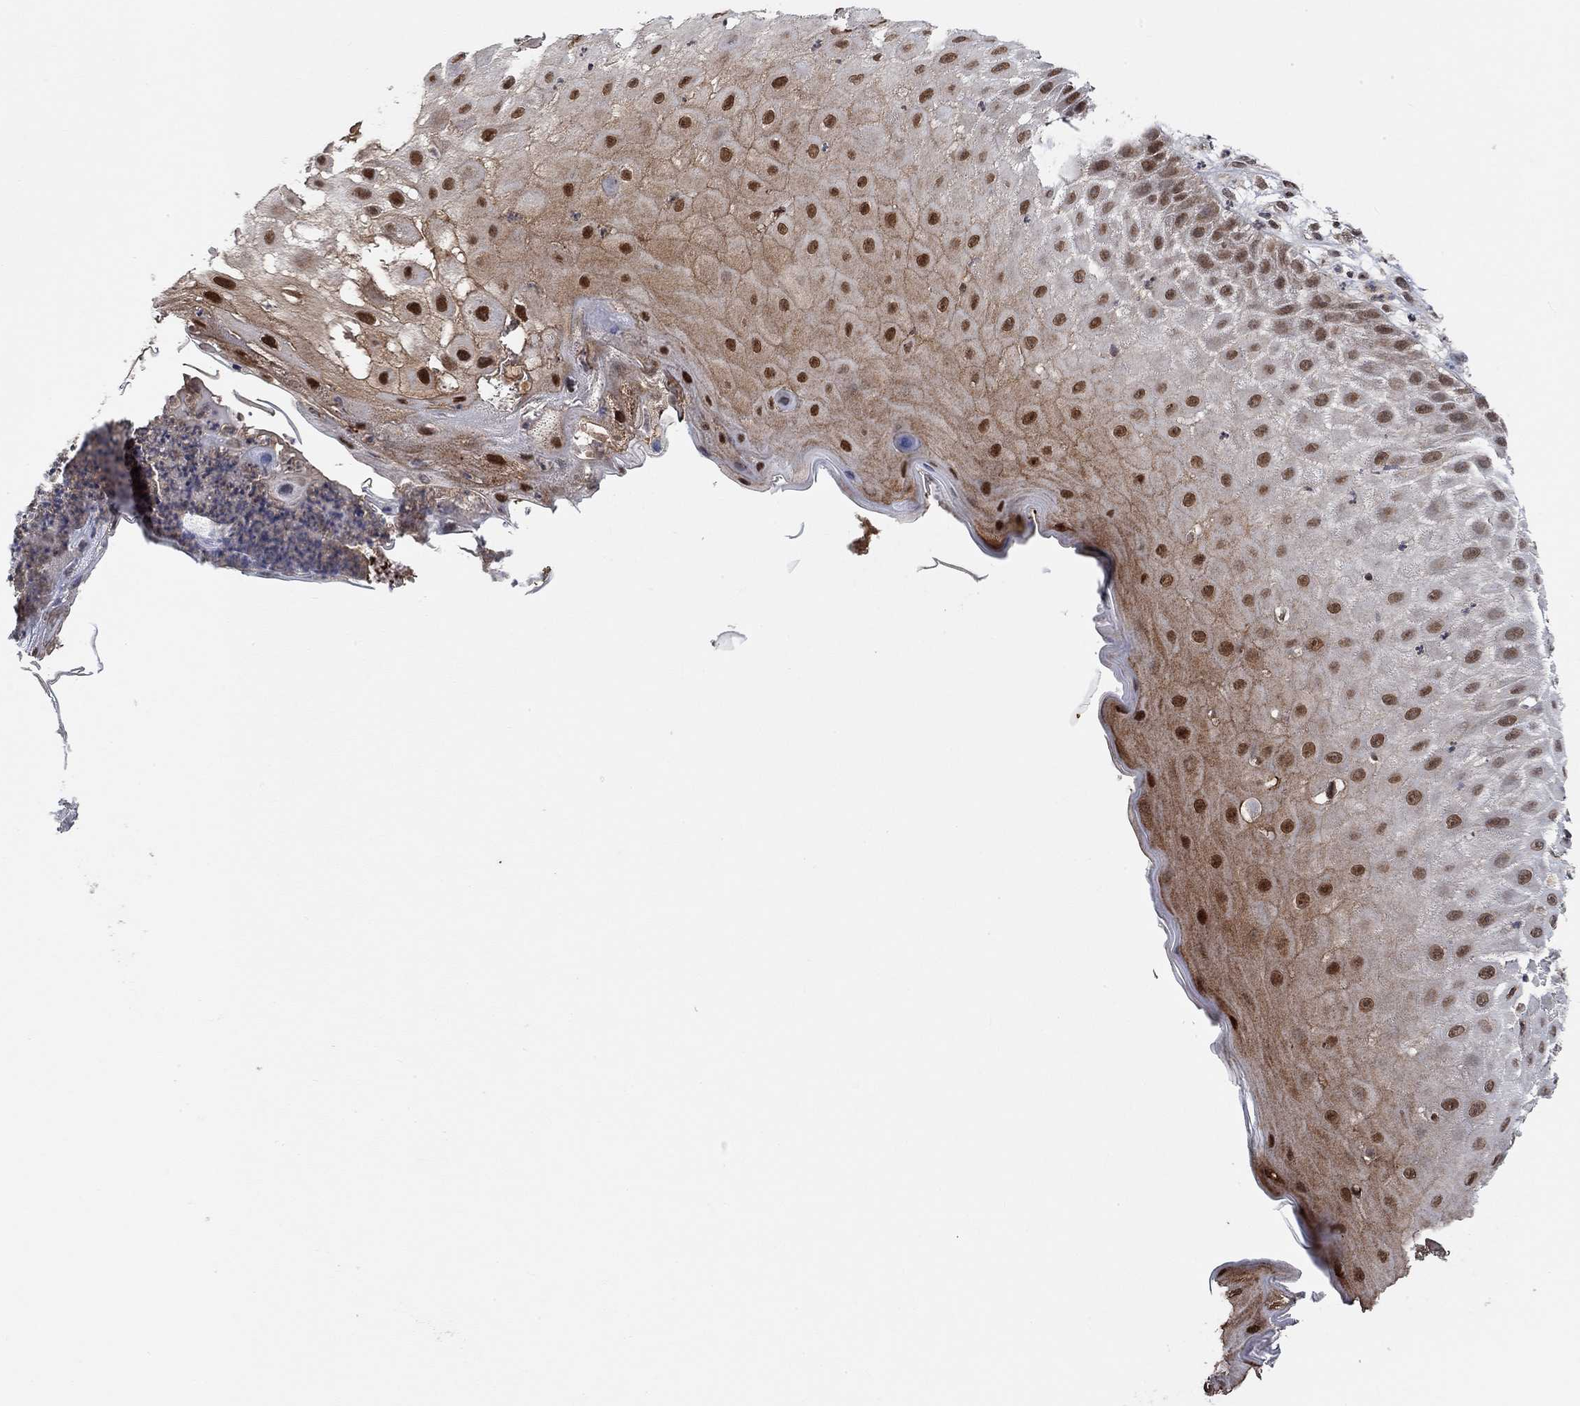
{"staining": {"intensity": "strong", "quantity": ">75%", "location": "nuclear"}, "tissue": "skin cancer", "cell_type": "Tumor cells", "image_type": "cancer", "snomed": [{"axis": "morphology", "description": "Normal tissue, NOS"}, {"axis": "morphology", "description": "Squamous cell carcinoma, NOS"}, {"axis": "topography", "description": "Skin"}], "caption": "The histopathology image reveals staining of skin cancer, revealing strong nuclear protein staining (brown color) within tumor cells. Immunohistochemistry stains the protein of interest in brown and the nuclei are stained blue.", "gene": "THAP8", "patient": {"sex": "male", "age": 79}}